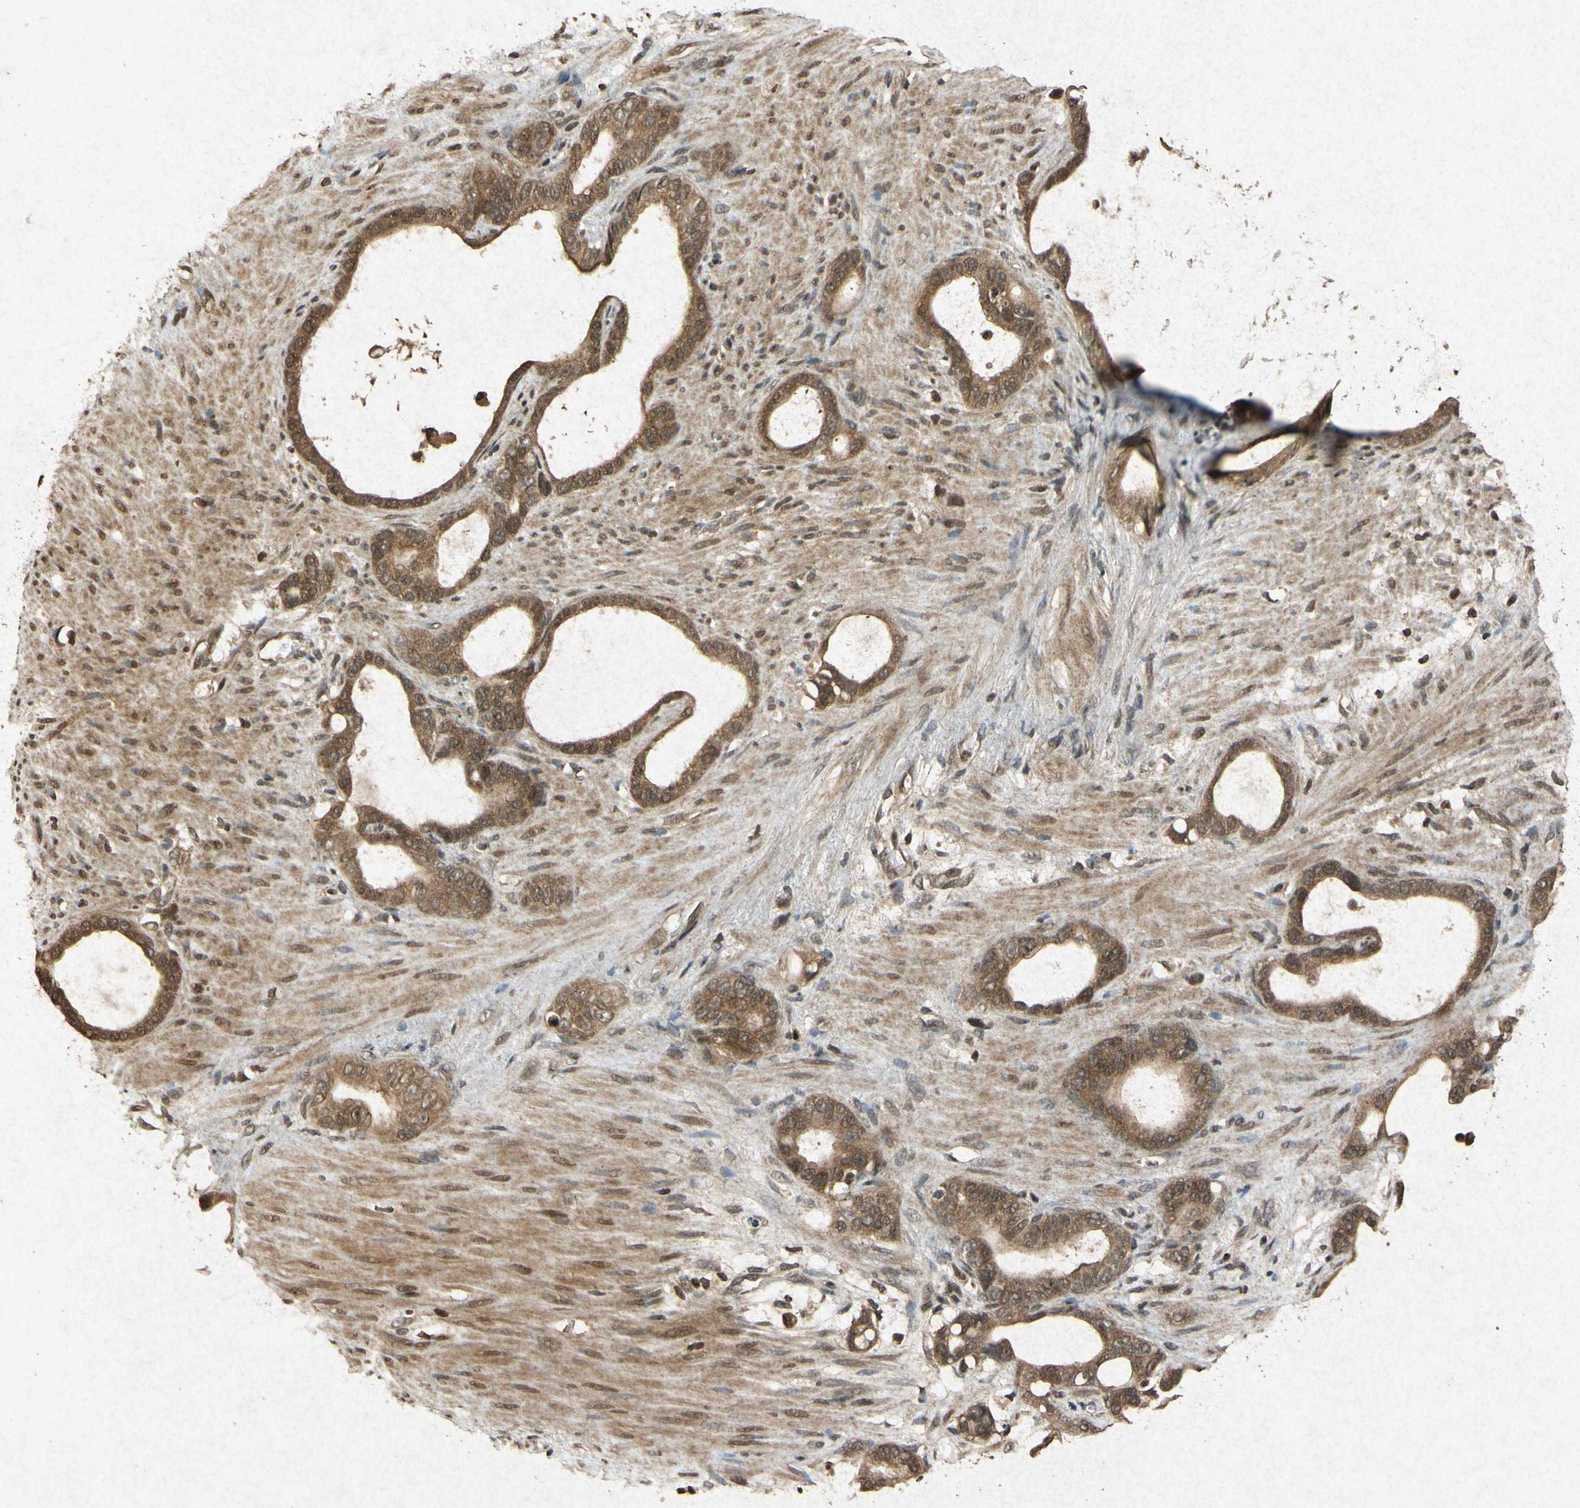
{"staining": {"intensity": "moderate", "quantity": ">75%", "location": "cytoplasmic/membranous"}, "tissue": "stomach cancer", "cell_type": "Tumor cells", "image_type": "cancer", "snomed": [{"axis": "morphology", "description": "Adenocarcinoma, NOS"}, {"axis": "topography", "description": "Stomach"}], "caption": "Protein expression analysis of stomach cancer exhibits moderate cytoplasmic/membranous positivity in about >75% of tumor cells.", "gene": "ATP6V1H", "patient": {"sex": "female", "age": 75}}